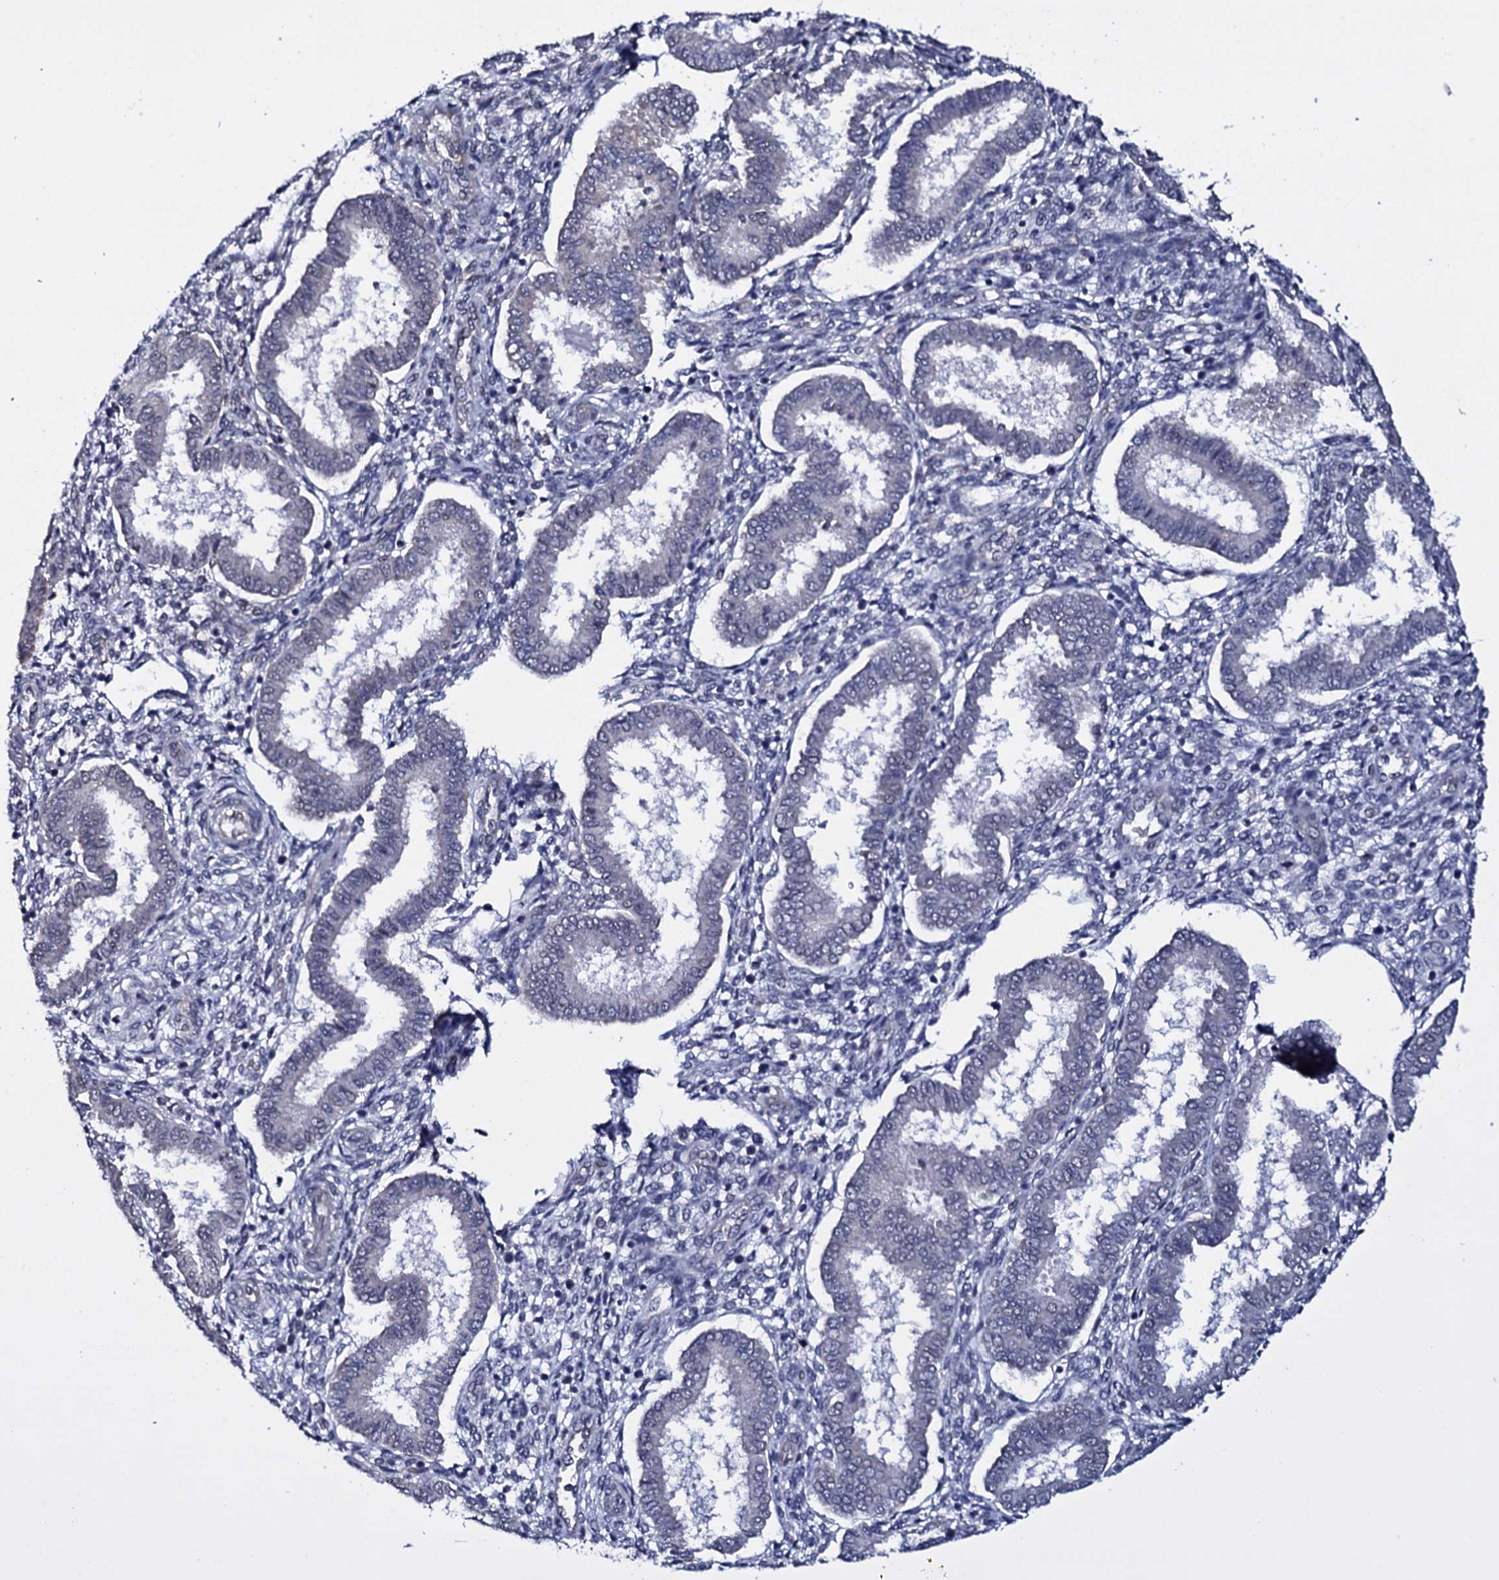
{"staining": {"intensity": "negative", "quantity": "none", "location": "none"}, "tissue": "endometrium", "cell_type": "Cells in endometrial stroma", "image_type": "normal", "snomed": [{"axis": "morphology", "description": "Normal tissue, NOS"}, {"axis": "topography", "description": "Endometrium"}], "caption": "Immunohistochemistry micrograph of benign endometrium stained for a protein (brown), which displays no expression in cells in endometrial stroma. Brightfield microscopy of IHC stained with DAB (brown) and hematoxylin (blue), captured at high magnification.", "gene": "GAREM1", "patient": {"sex": "female", "age": 24}}